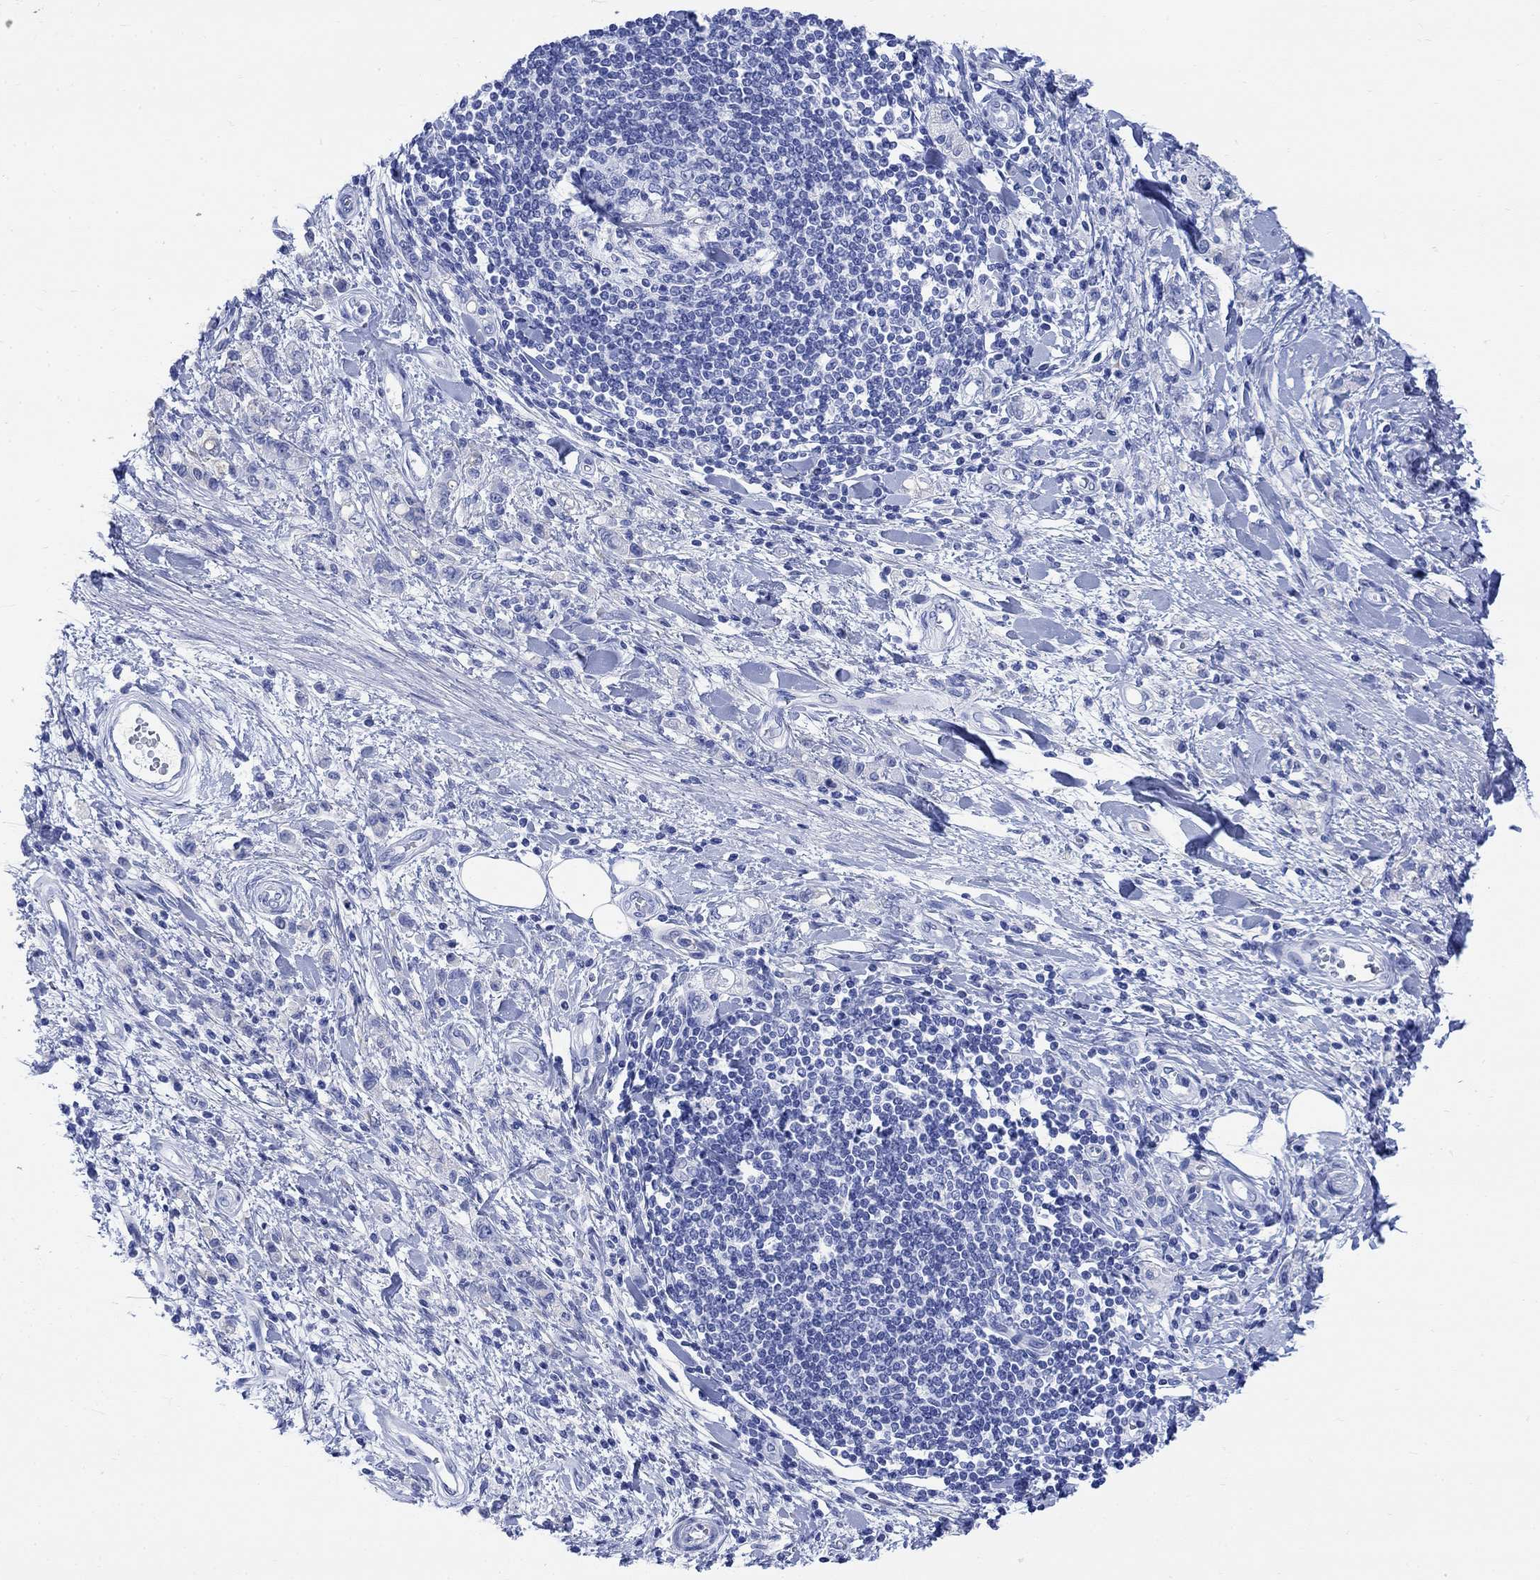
{"staining": {"intensity": "negative", "quantity": "none", "location": "none"}, "tissue": "stomach cancer", "cell_type": "Tumor cells", "image_type": "cancer", "snomed": [{"axis": "morphology", "description": "Adenocarcinoma, NOS"}, {"axis": "topography", "description": "Stomach"}], "caption": "Immunohistochemistry (IHC) of adenocarcinoma (stomach) reveals no staining in tumor cells. Brightfield microscopy of immunohistochemistry stained with DAB (brown) and hematoxylin (blue), captured at high magnification.", "gene": "MYL1", "patient": {"sex": "male", "age": 77}}